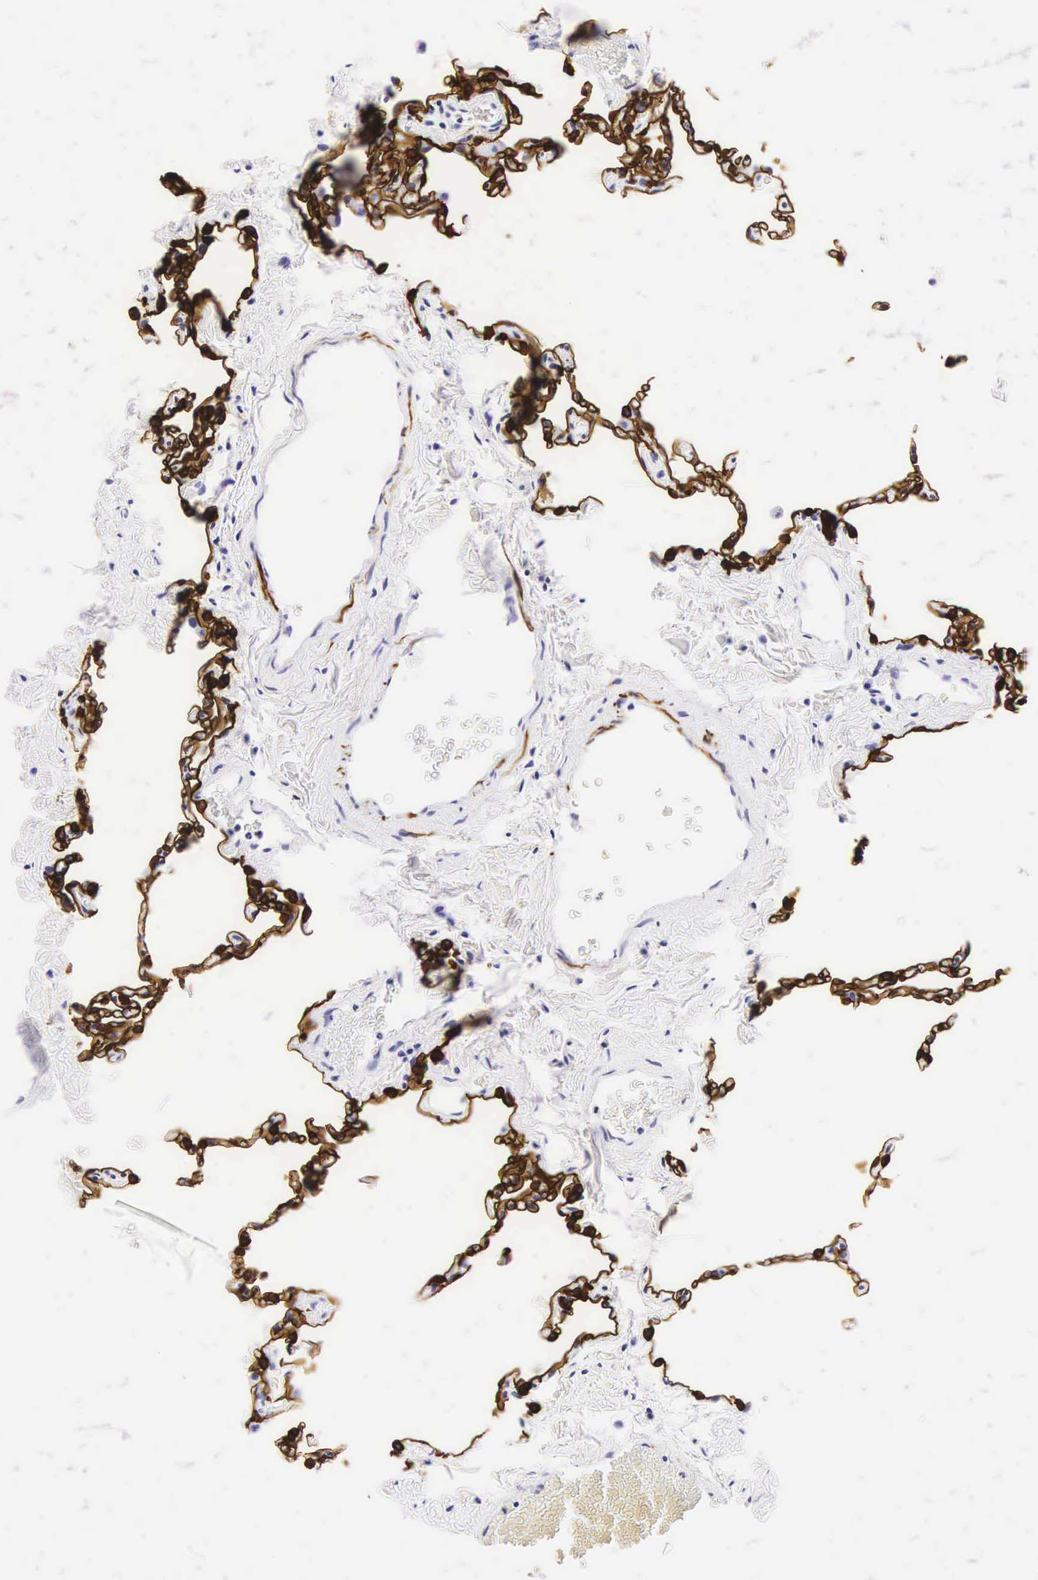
{"staining": {"intensity": "strong", "quantity": ">75%", "location": "cytoplasmic/membranous"}, "tissue": "lung", "cell_type": "Alveolar cells", "image_type": "normal", "snomed": [{"axis": "morphology", "description": "Normal tissue, NOS"}, {"axis": "topography", "description": "Lung"}], "caption": "Immunohistochemical staining of unremarkable human lung displays high levels of strong cytoplasmic/membranous expression in about >75% of alveolar cells.", "gene": "KRT18", "patient": {"sex": "female", "age": 61}}